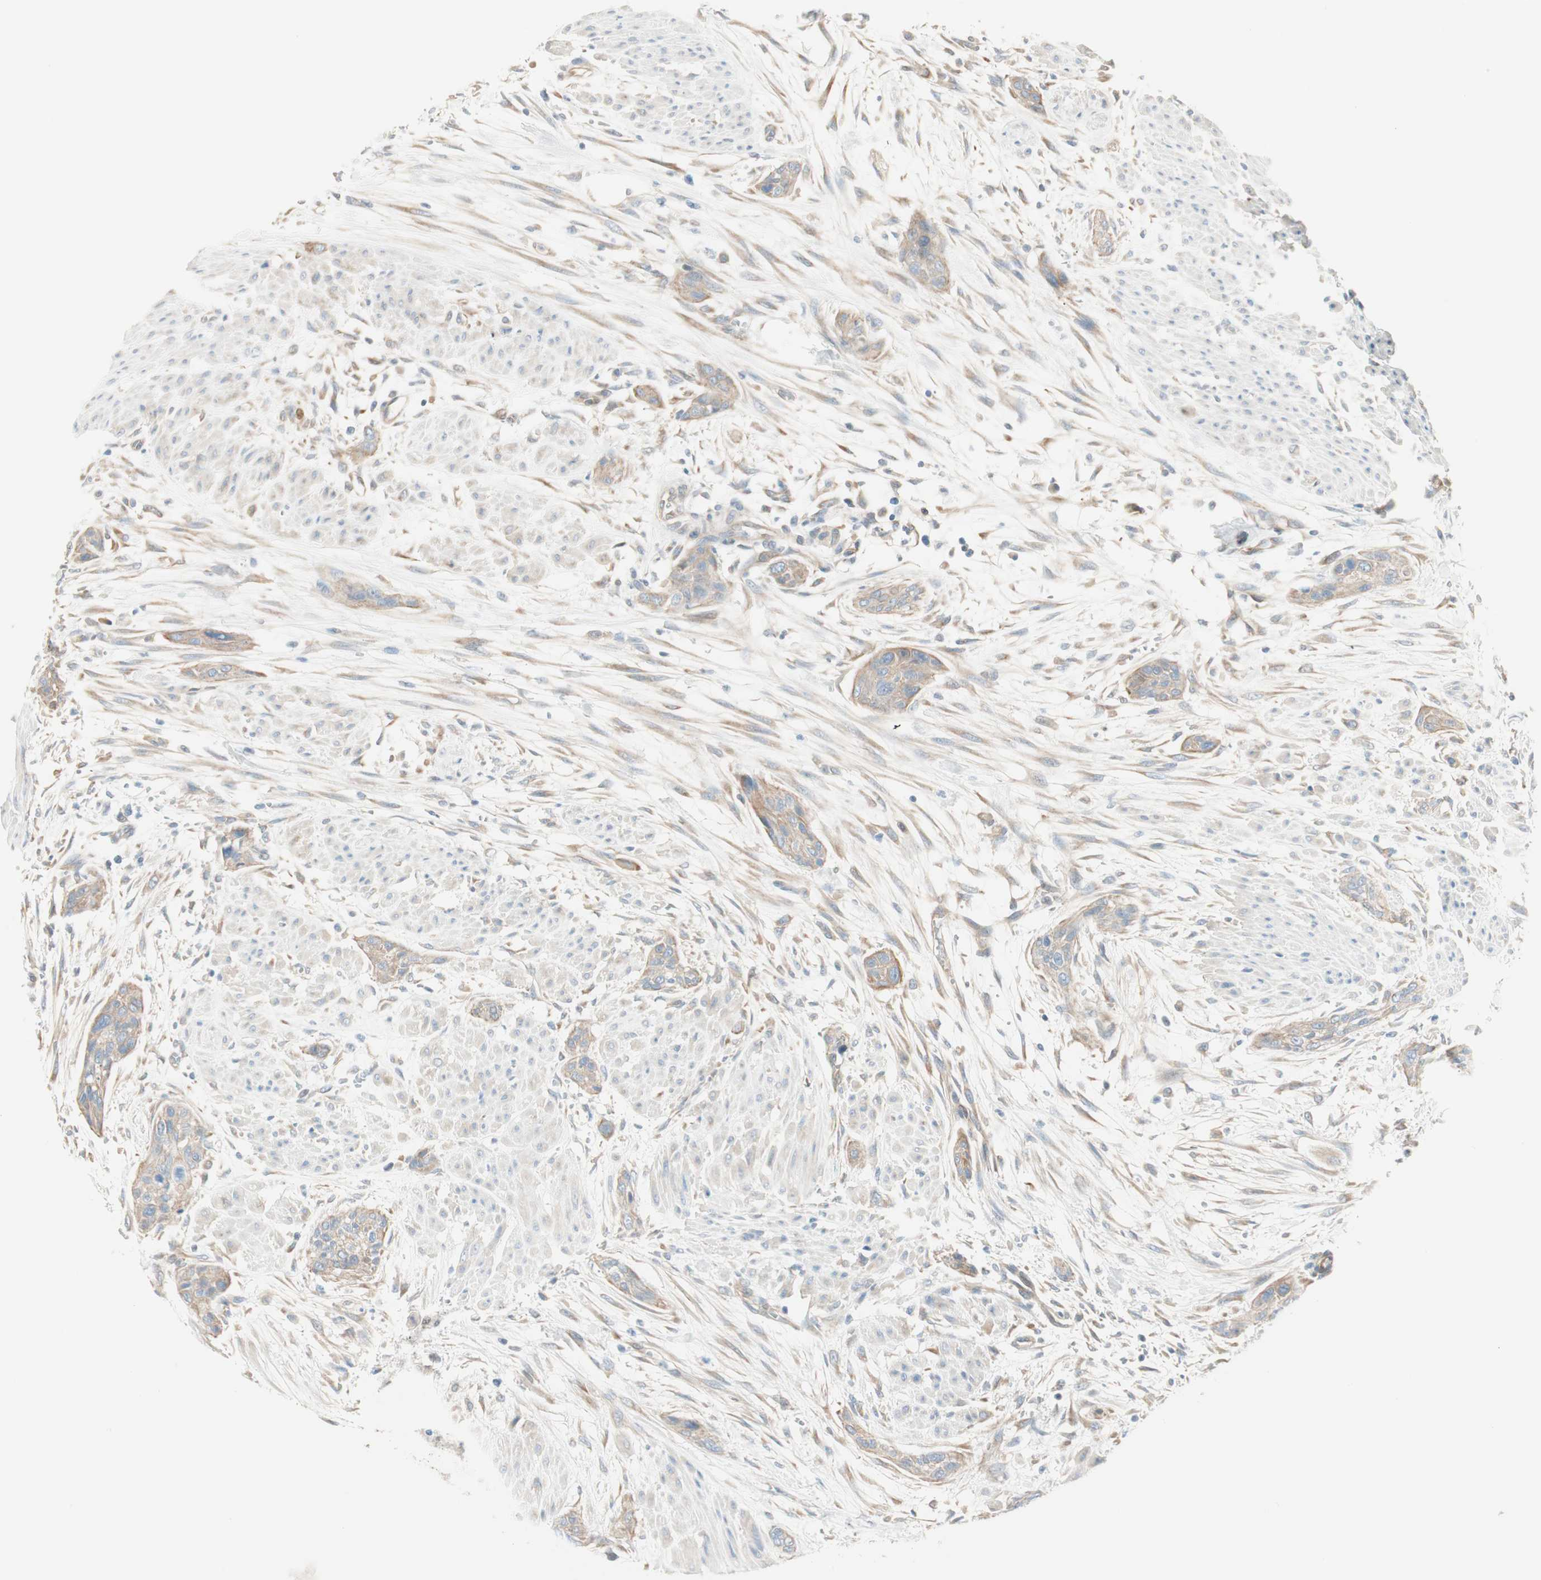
{"staining": {"intensity": "weak", "quantity": ">75%", "location": "cytoplasmic/membranous"}, "tissue": "urothelial cancer", "cell_type": "Tumor cells", "image_type": "cancer", "snomed": [{"axis": "morphology", "description": "Urothelial carcinoma, High grade"}, {"axis": "topography", "description": "Urinary bladder"}], "caption": "The immunohistochemical stain shows weak cytoplasmic/membranous expression in tumor cells of high-grade urothelial carcinoma tissue. (brown staining indicates protein expression, while blue staining denotes nuclei).", "gene": "CDK3", "patient": {"sex": "male", "age": 35}}